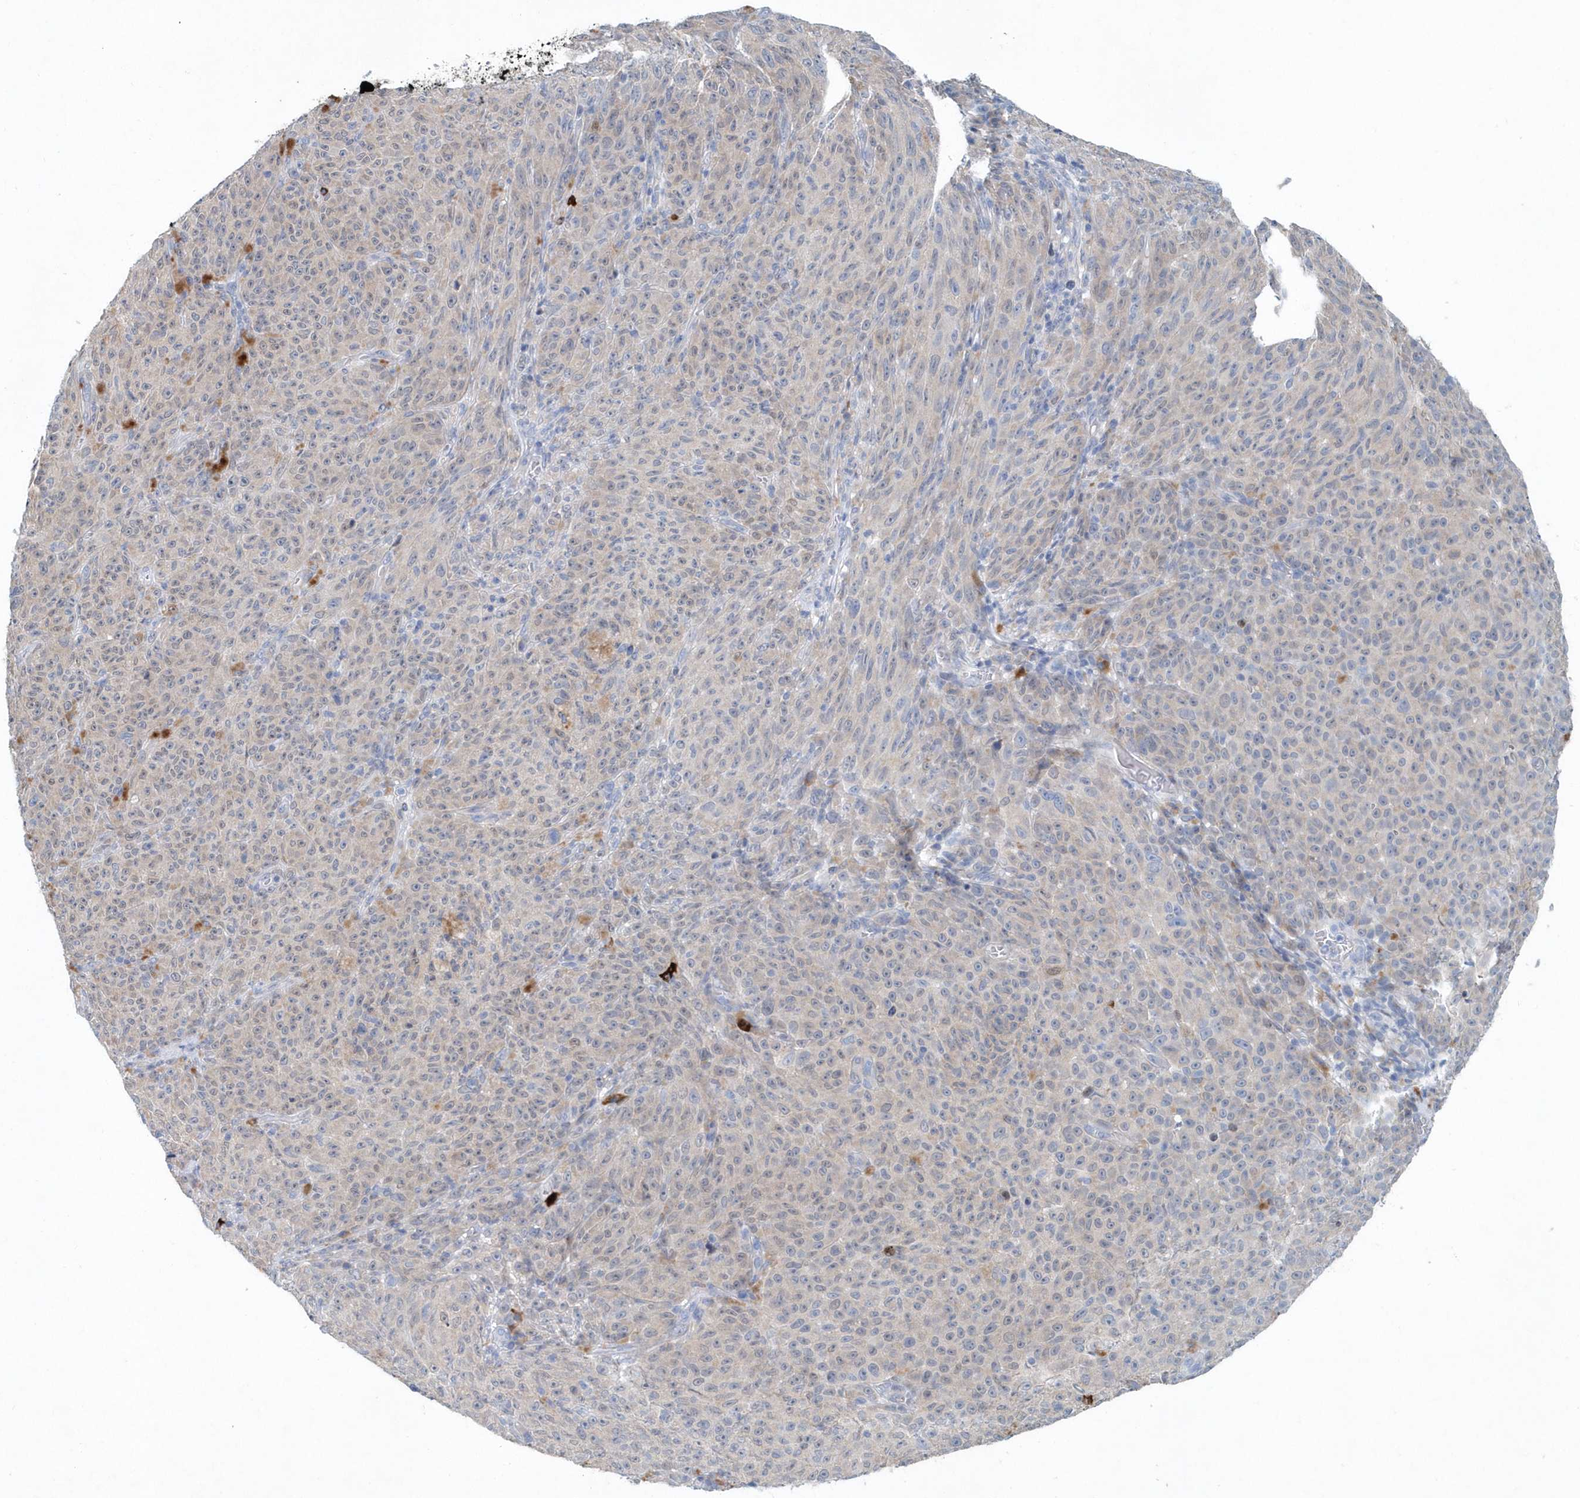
{"staining": {"intensity": "negative", "quantity": "none", "location": "none"}, "tissue": "melanoma", "cell_type": "Tumor cells", "image_type": "cancer", "snomed": [{"axis": "morphology", "description": "Malignant melanoma, NOS"}, {"axis": "topography", "description": "Skin"}], "caption": "Melanoma was stained to show a protein in brown. There is no significant positivity in tumor cells.", "gene": "PFN2", "patient": {"sex": "female", "age": 82}}